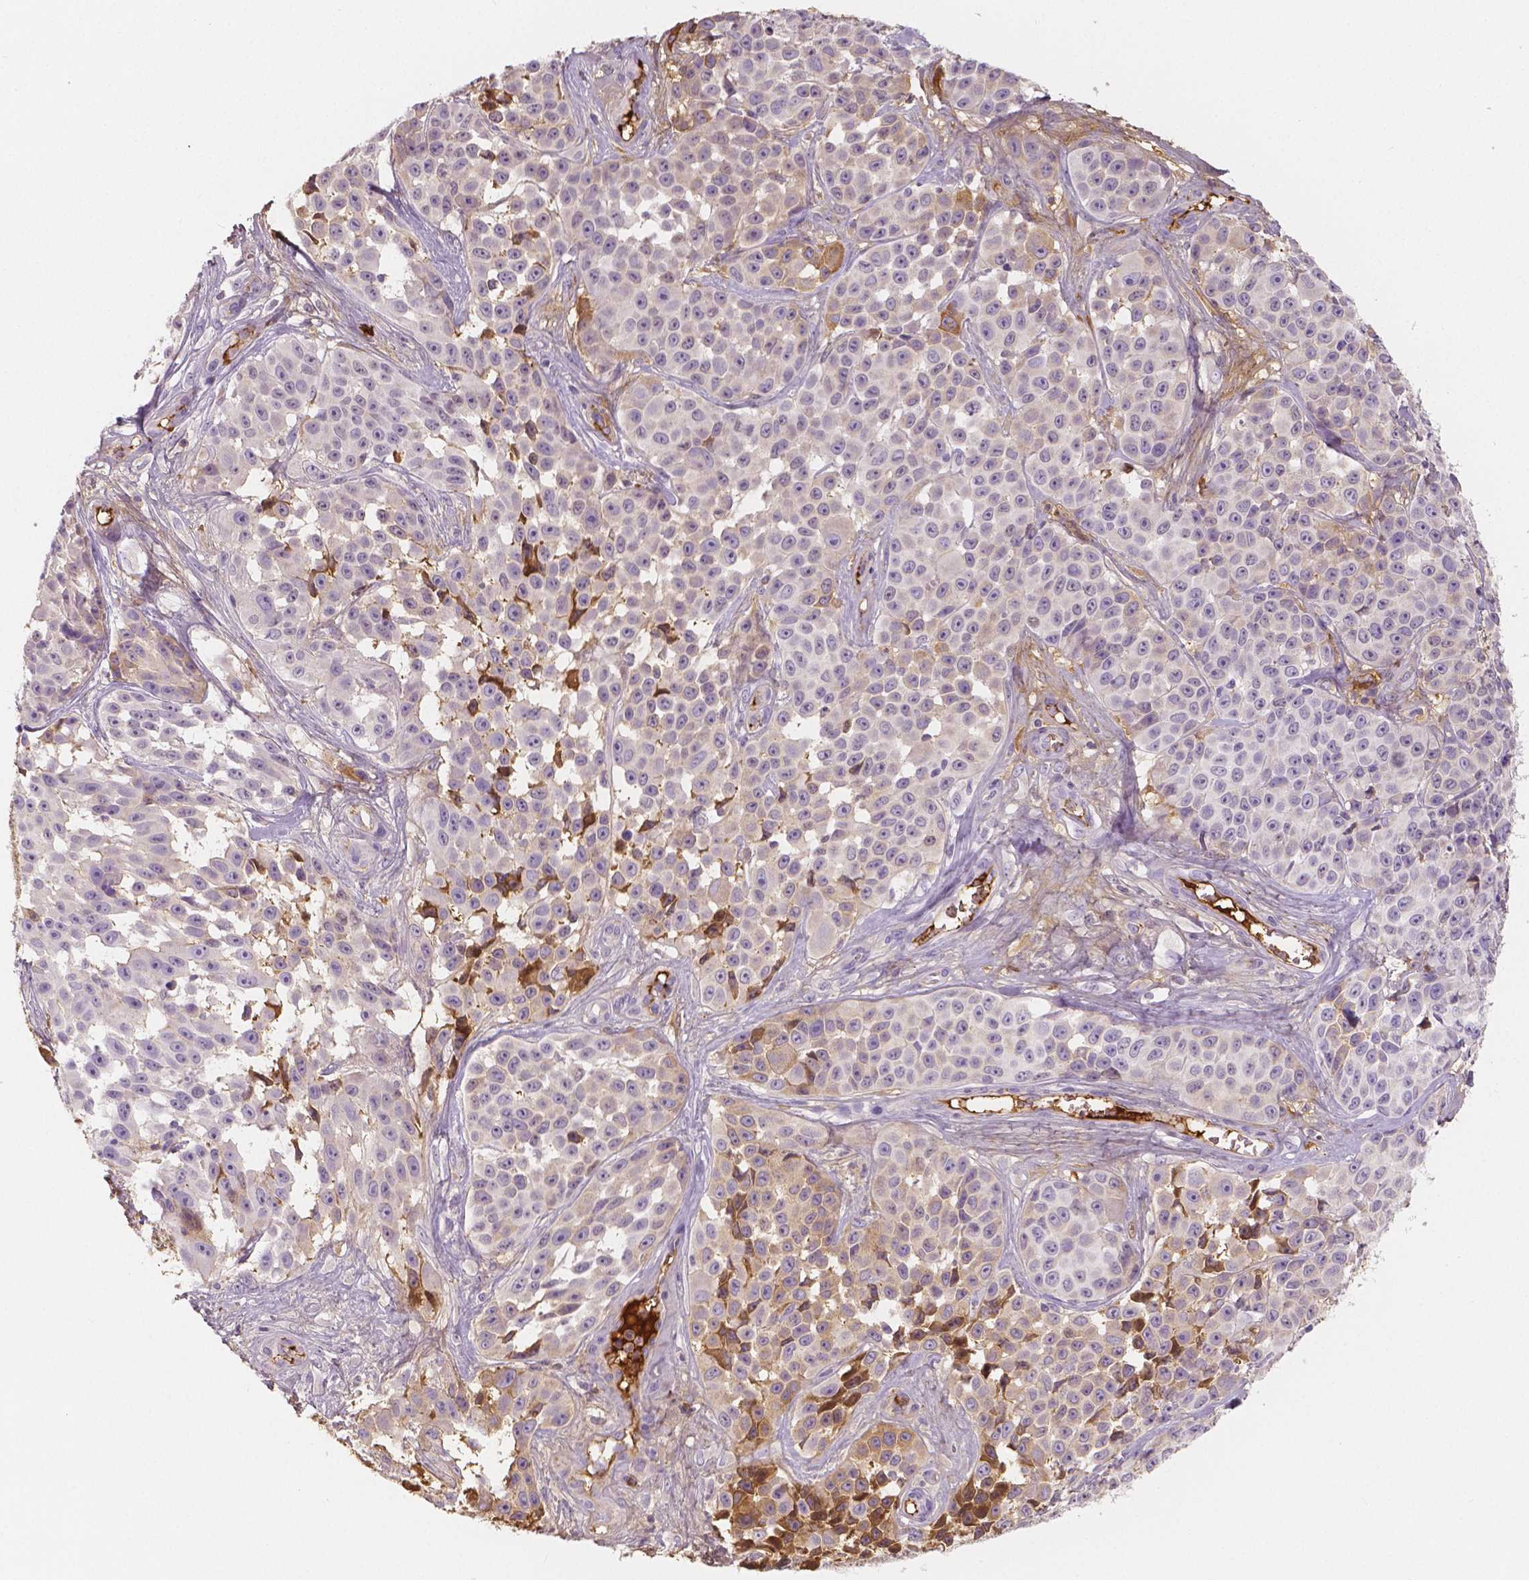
{"staining": {"intensity": "negative", "quantity": "none", "location": "none"}, "tissue": "melanoma", "cell_type": "Tumor cells", "image_type": "cancer", "snomed": [{"axis": "morphology", "description": "Malignant melanoma, NOS"}, {"axis": "topography", "description": "Skin"}], "caption": "Tumor cells show no significant positivity in malignant melanoma.", "gene": "APOA4", "patient": {"sex": "female", "age": 88}}